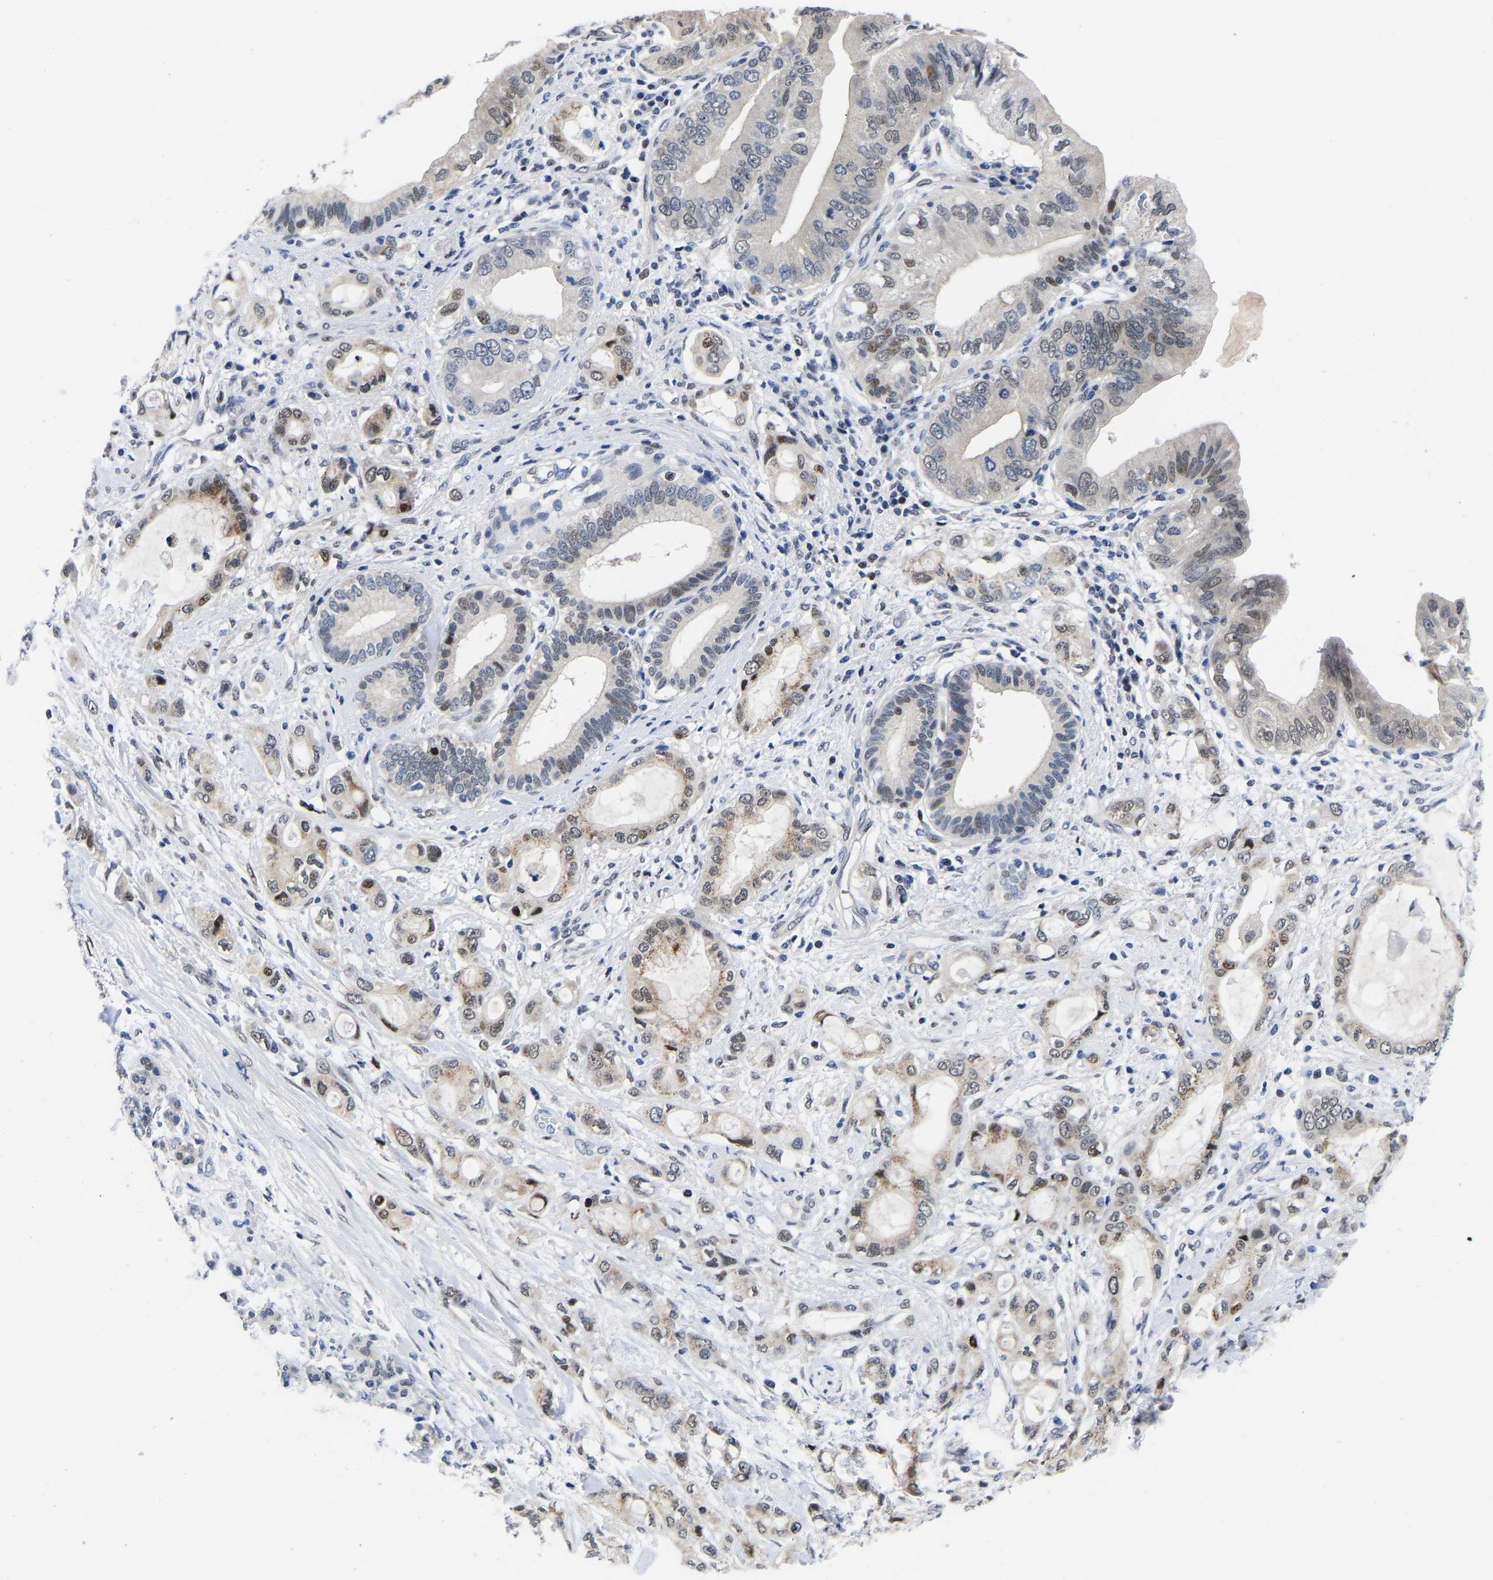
{"staining": {"intensity": "weak", "quantity": "<25%", "location": "nuclear"}, "tissue": "pancreatic cancer", "cell_type": "Tumor cells", "image_type": "cancer", "snomed": [{"axis": "morphology", "description": "Adenocarcinoma, NOS"}, {"axis": "topography", "description": "Pancreas"}], "caption": "High power microscopy histopathology image of an IHC image of pancreatic adenocarcinoma, revealing no significant positivity in tumor cells.", "gene": "PTRHD1", "patient": {"sex": "female", "age": 56}}